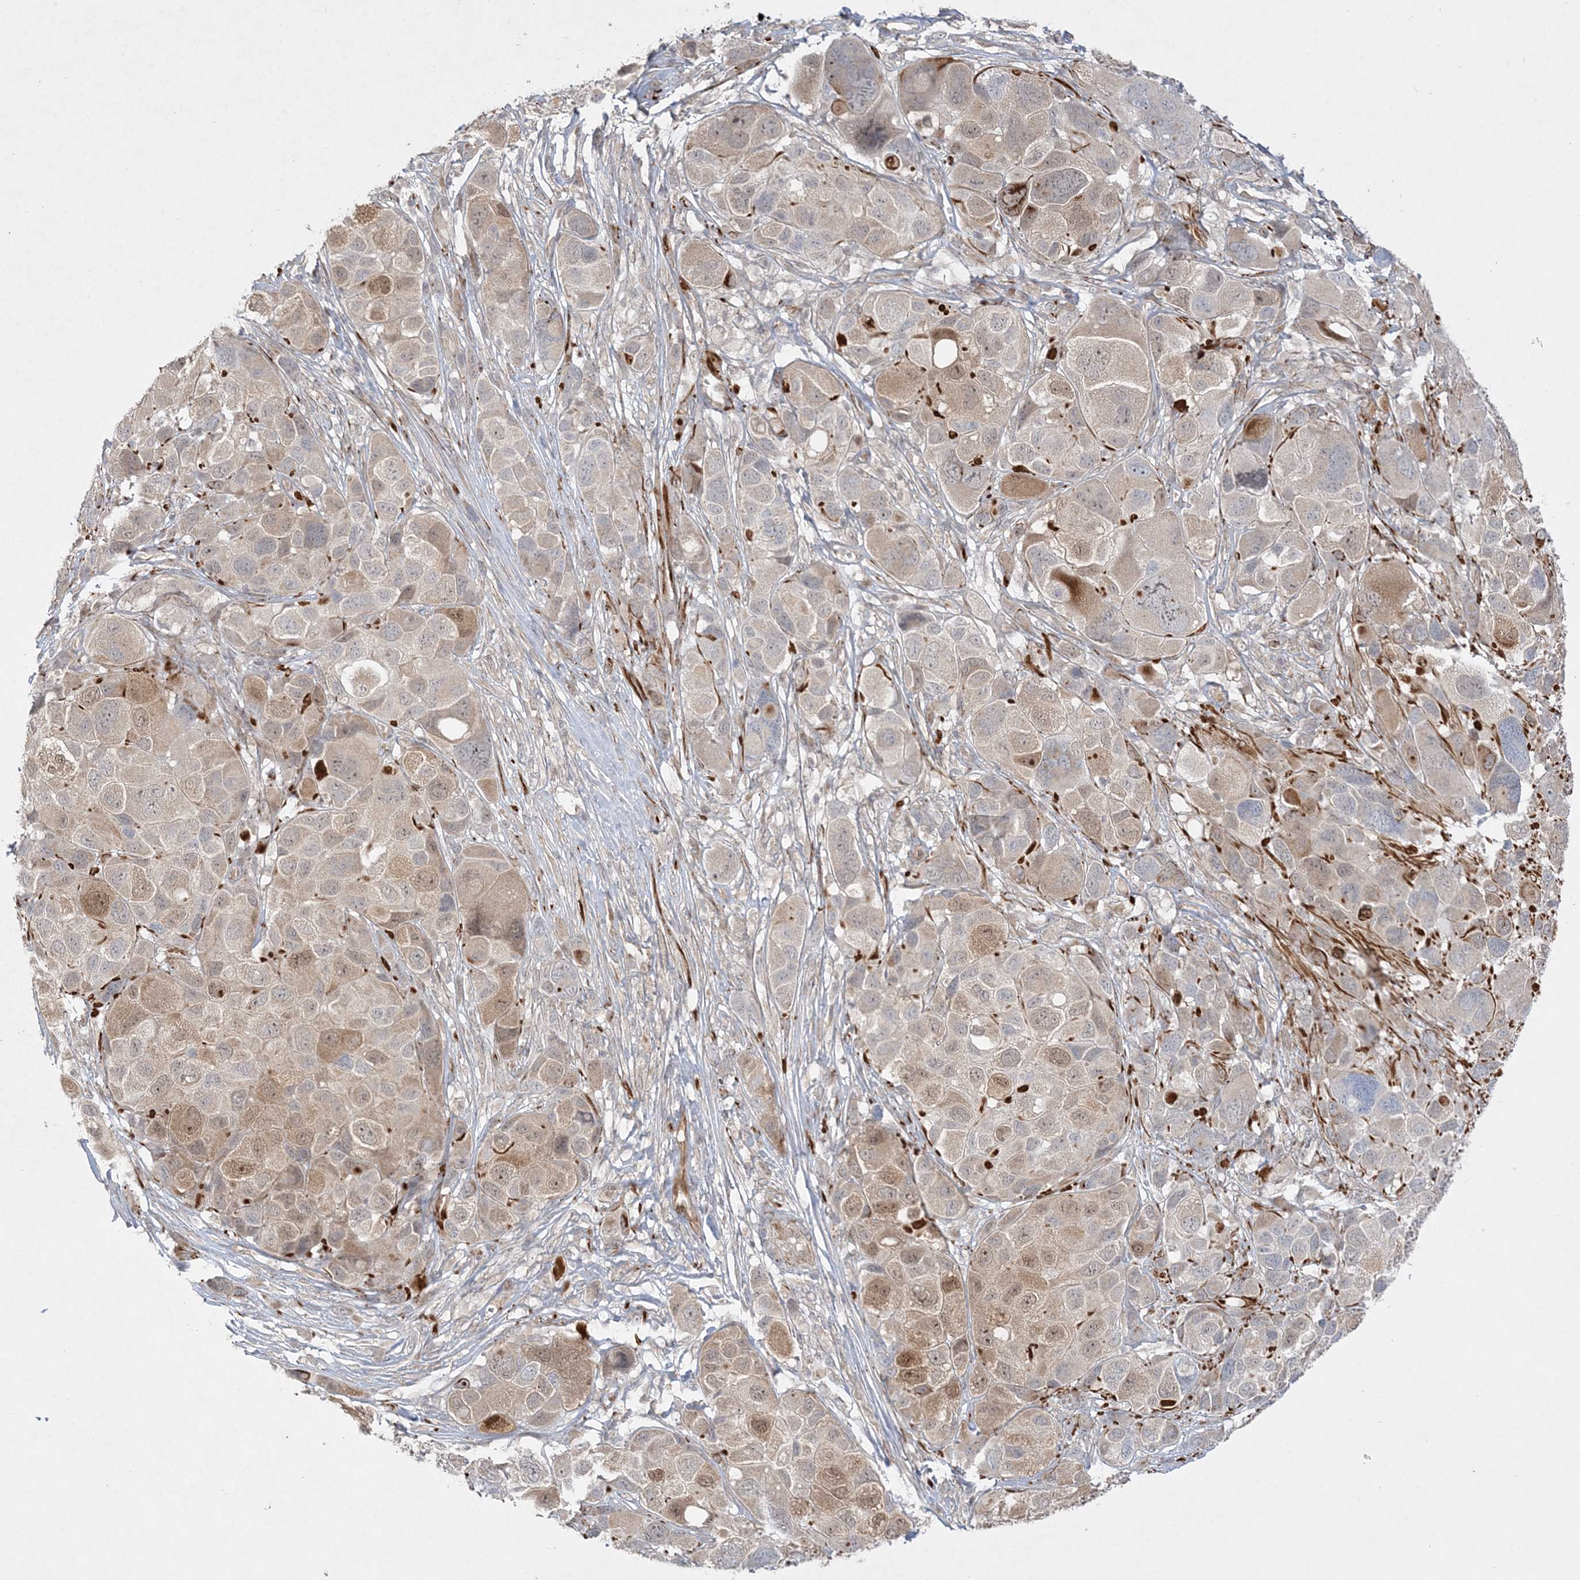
{"staining": {"intensity": "weak", "quantity": ">75%", "location": "cytoplasmic/membranous,nuclear"}, "tissue": "melanoma", "cell_type": "Tumor cells", "image_type": "cancer", "snomed": [{"axis": "morphology", "description": "Malignant melanoma, NOS"}, {"axis": "topography", "description": "Skin of trunk"}], "caption": "Protein analysis of melanoma tissue shows weak cytoplasmic/membranous and nuclear positivity in approximately >75% of tumor cells.", "gene": "INPP1", "patient": {"sex": "male", "age": 71}}